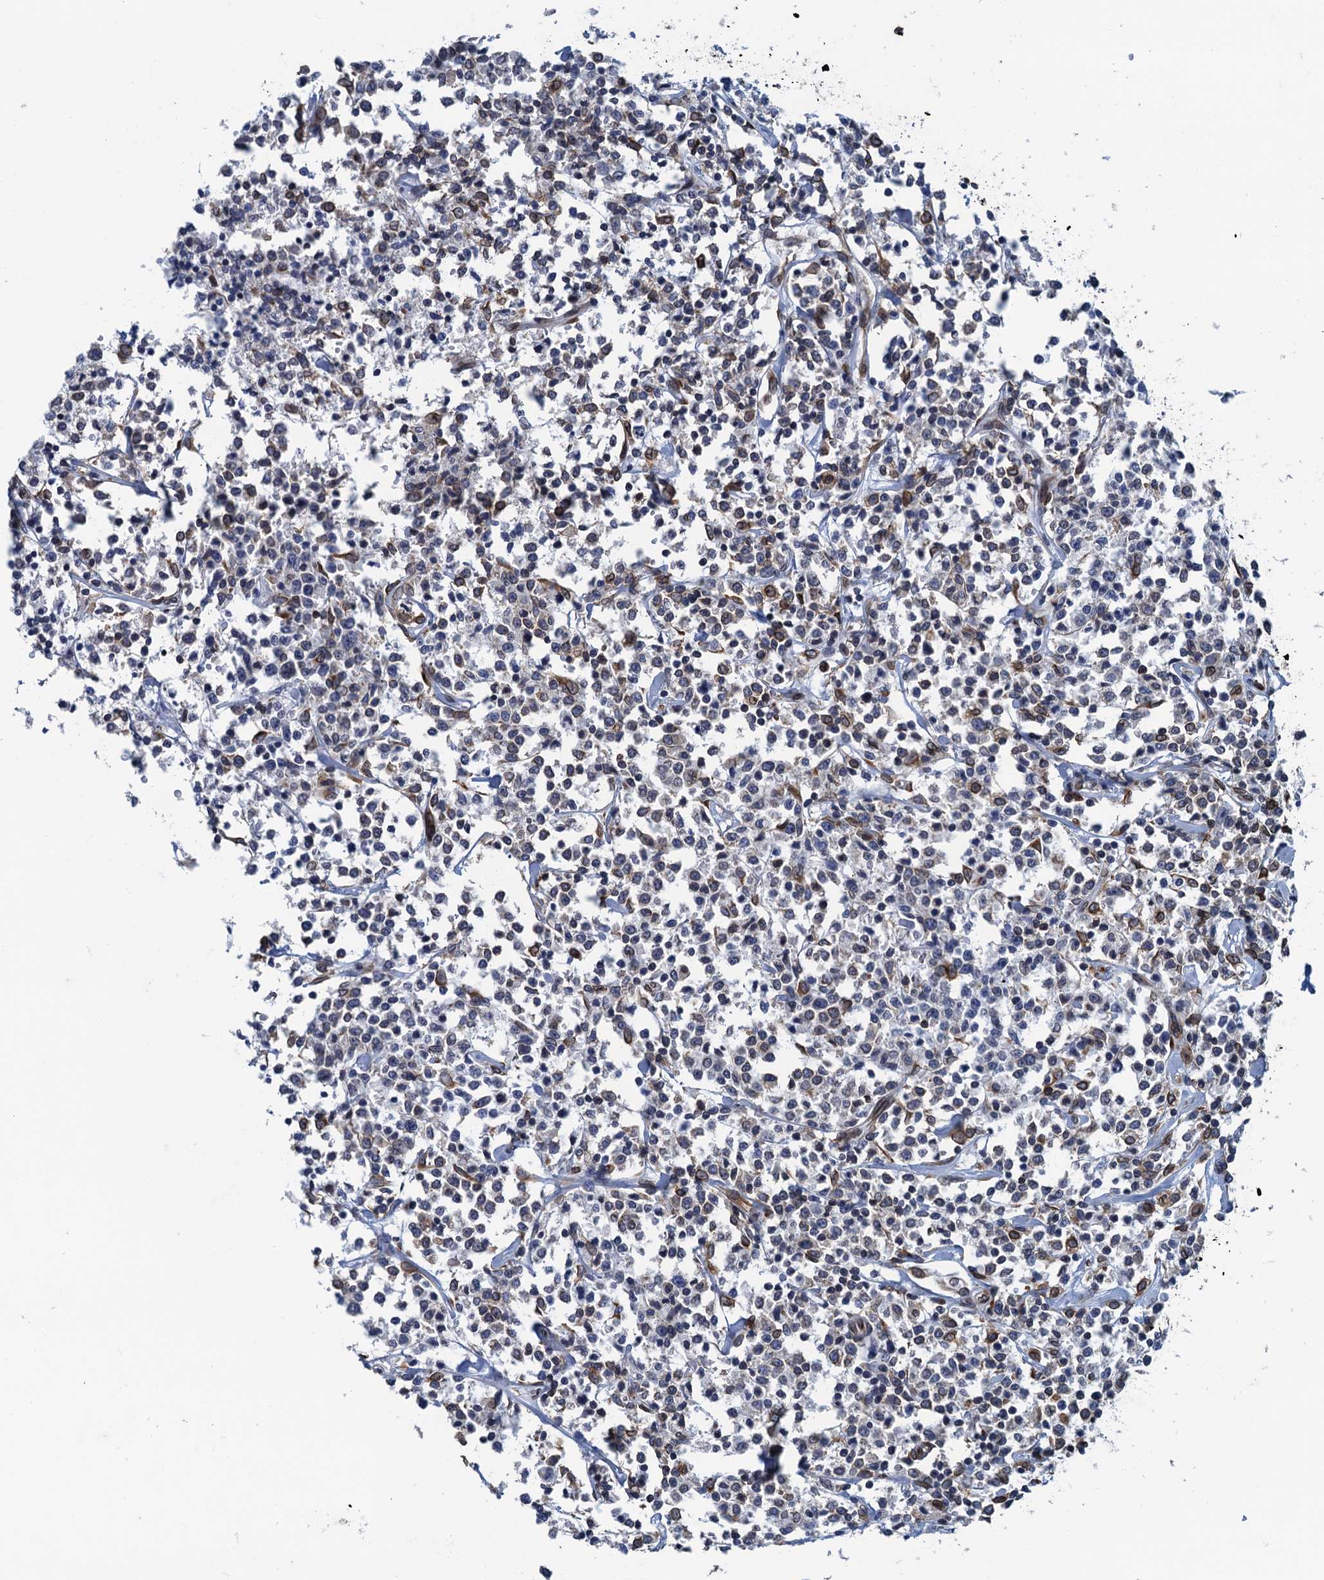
{"staining": {"intensity": "moderate", "quantity": "<25%", "location": "cytoplasmic/membranous"}, "tissue": "lymphoma", "cell_type": "Tumor cells", "image_type": "cancer", "snomed": [{"axis": "morphology", "description": "Malignant lymphoma, non-Hodgkin's type, Low grade"}, {"axis": "topography", "description": "Small intestine"}], "caption": "A low amount of moderate cytoplasmic/membranous positivity is present in about <25% of tumor cells in lymphoma tissue. (DAB IHC, brown staining for protein, blue staining for nuclei).", "gene": "TMEM205", "patient": {"sex": "female", "age": 59}}